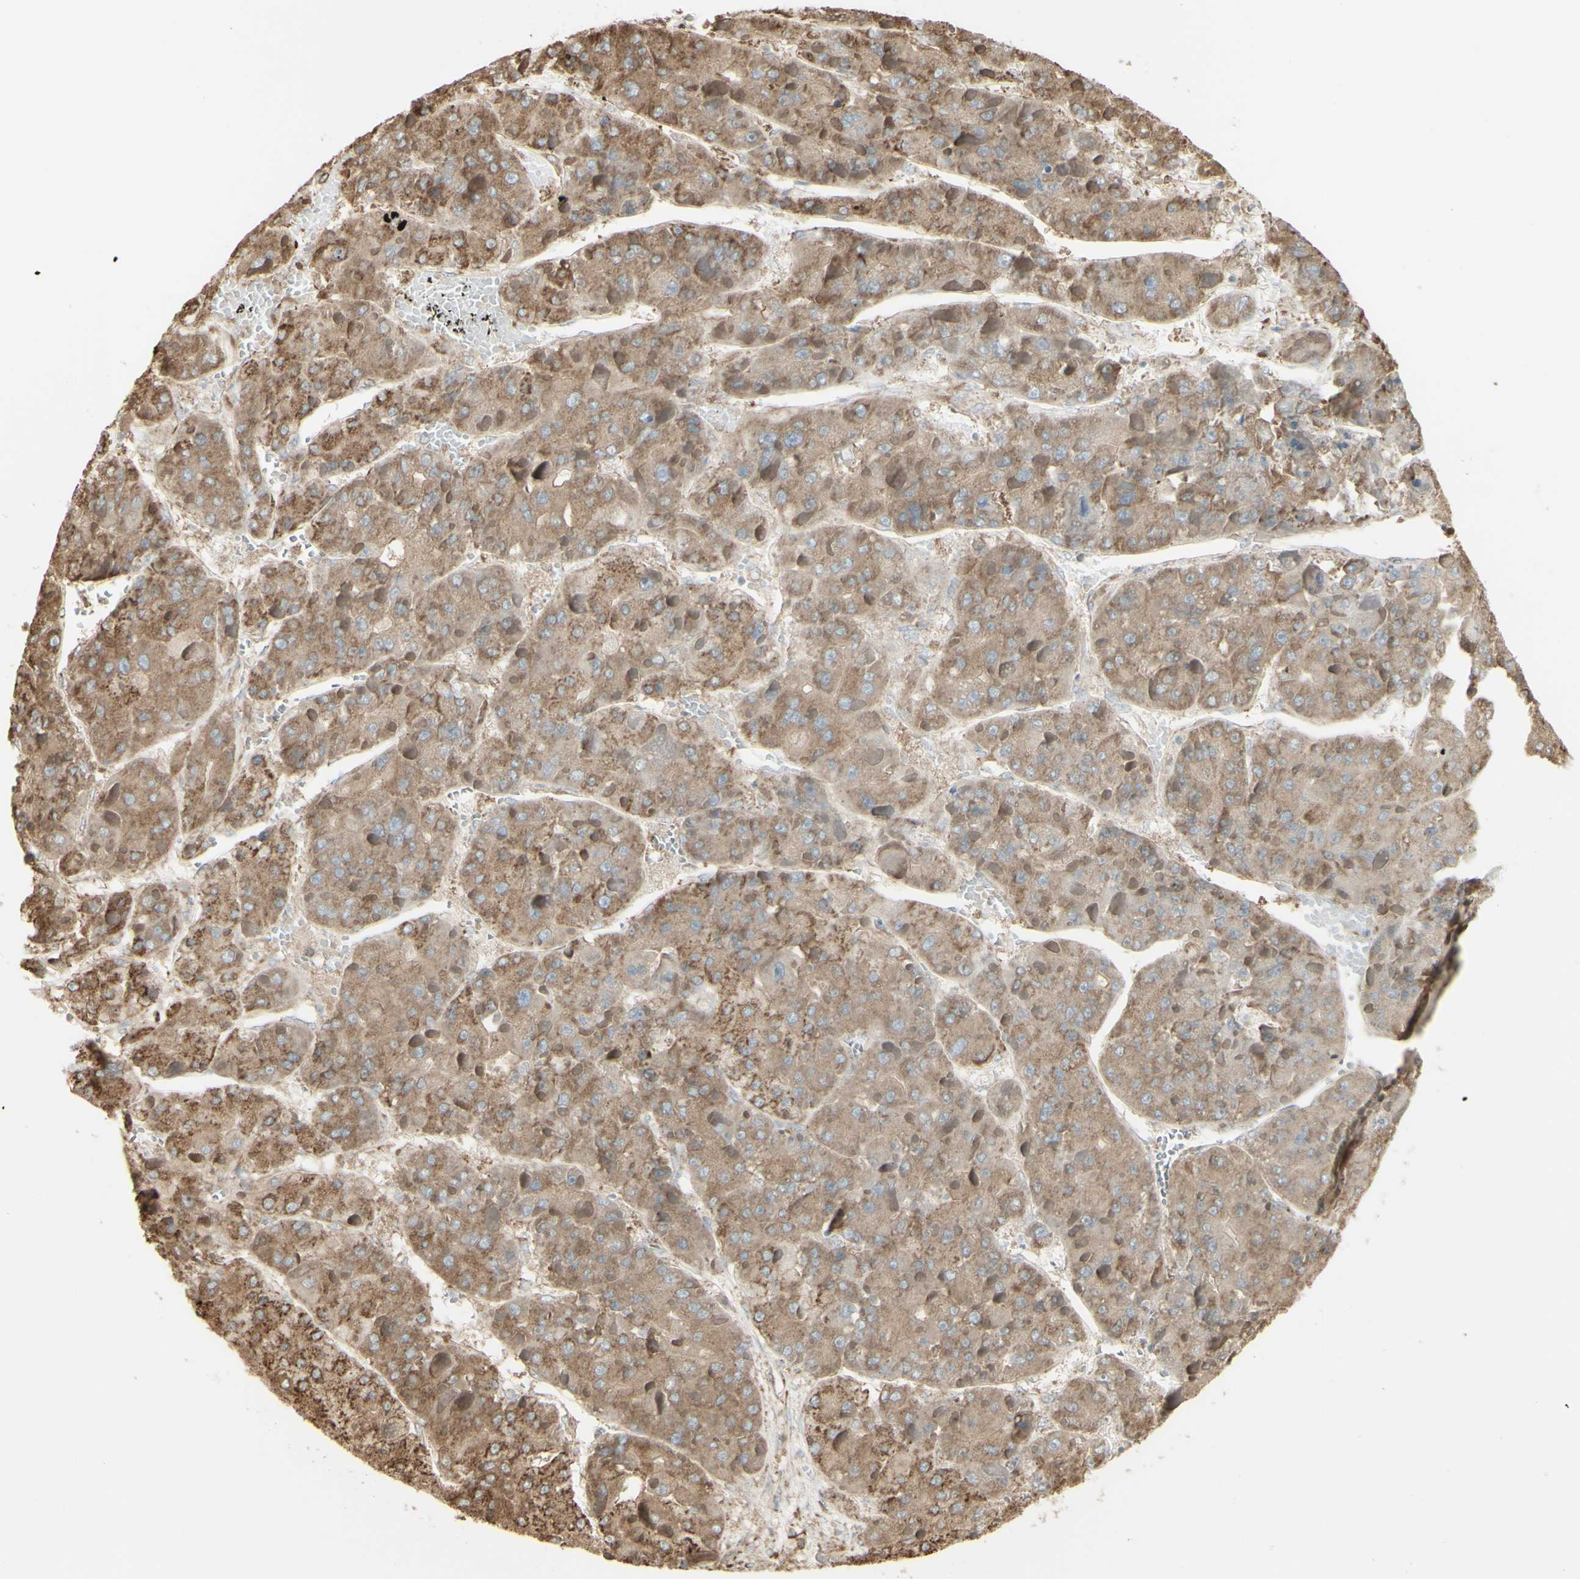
{"staining": {"intensity": "weak", "quantity": ">75%", "location": "cytoplasmic/membranous"}, "tissue": "liver cancer", "cell_type": "Tumor cells", "image_type": "cancer", "snomed": [{"axis": "morphology", "description": "Carcinoma, Hepatocellular, NOS"}, {"axis": "topography", "description": "Liver"}], "caption": "This histopathology image shows immunohistochemistry (IHC) staining of human liver cancer (hepatocellular carcinoma), with low weak cytoplasmic/membranous positivity in approximately >75% of tumor cells.", "gene": "EEF1B2", "patient": {"sex": "female", "age": 73}}